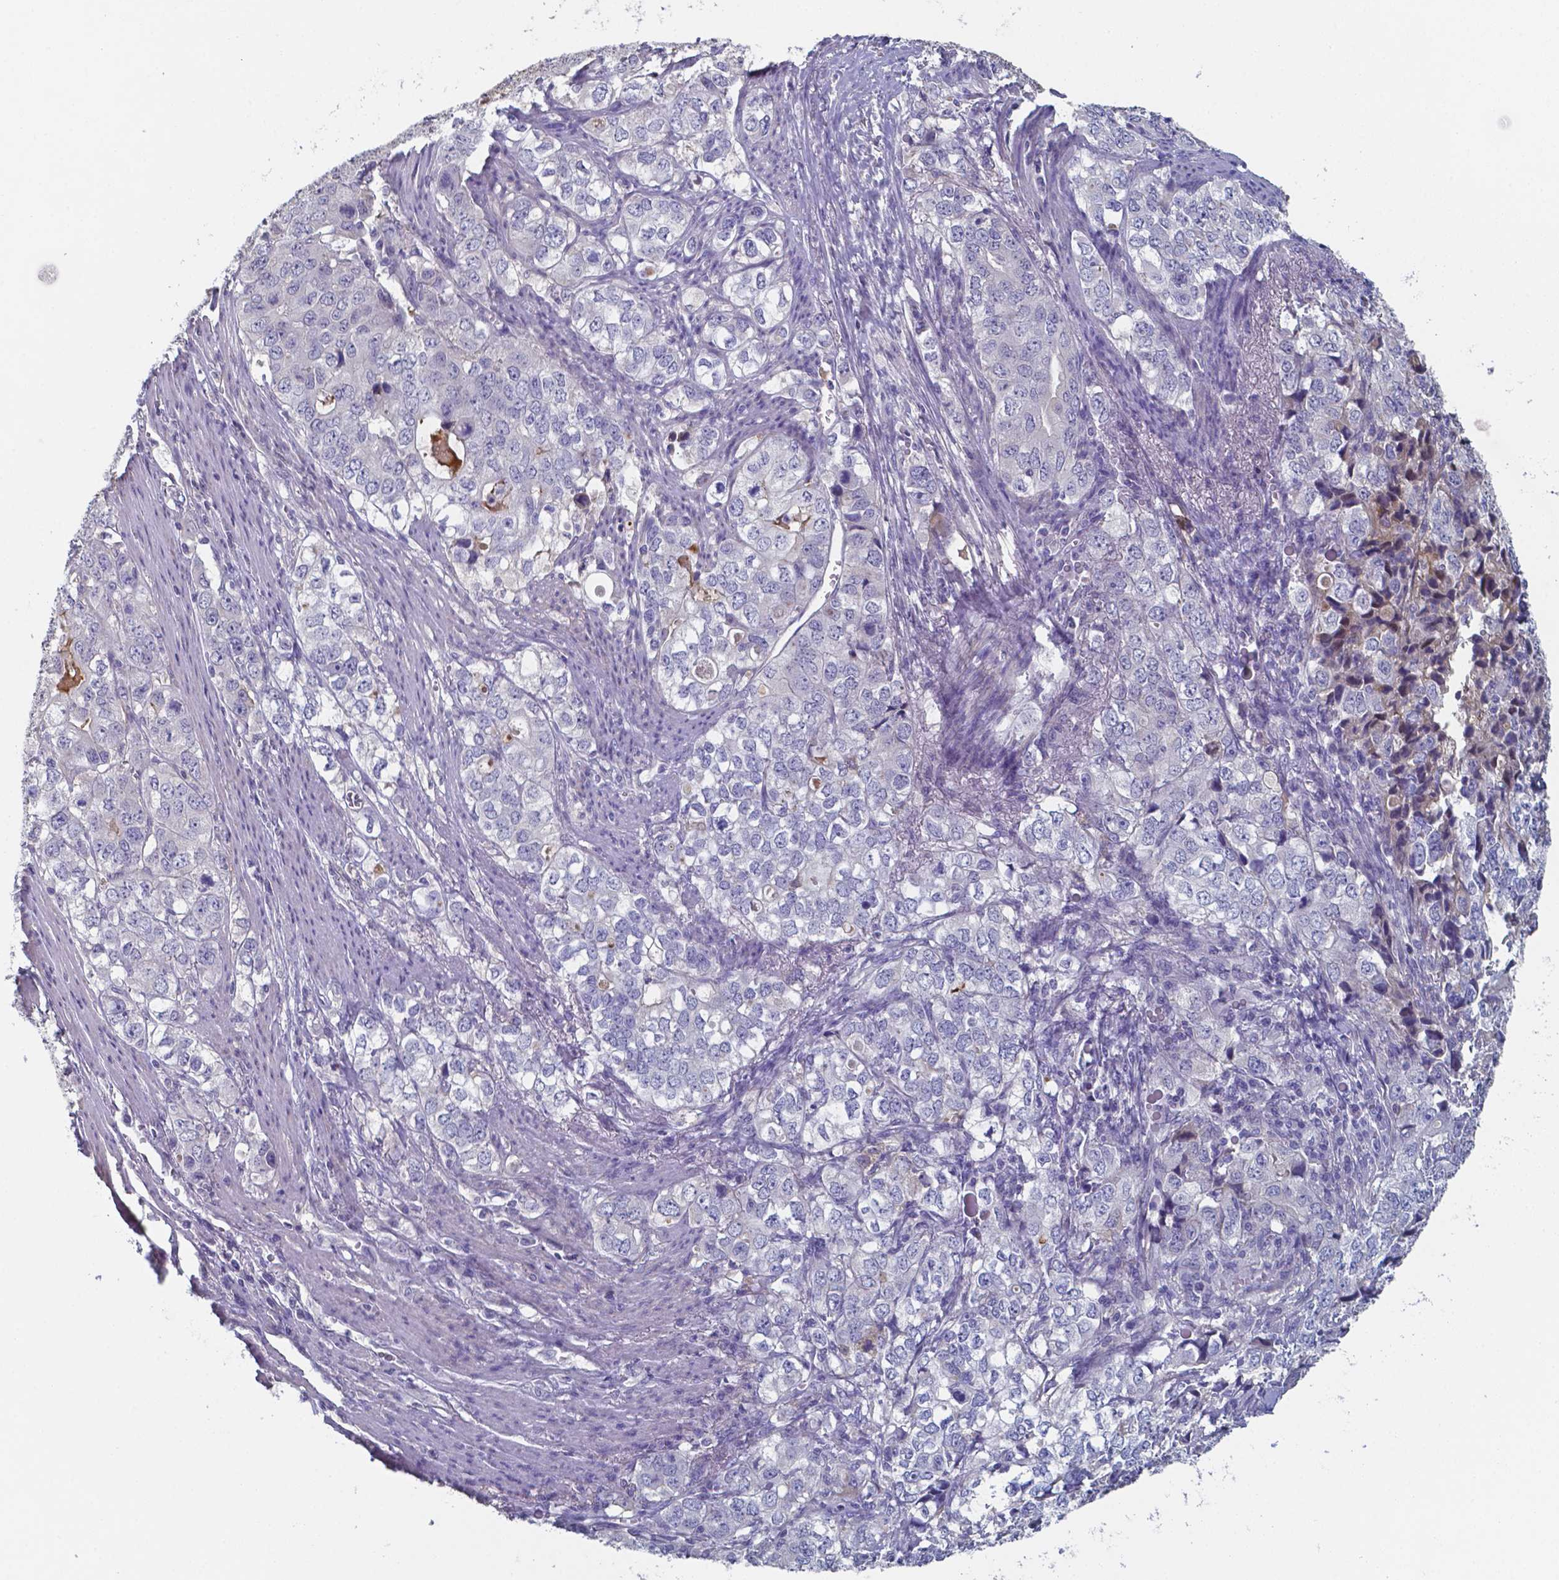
{"staining": {"intensity": "negative", "quantity": "none", "location": "none"}, "tissue": "stomach cancer", "cell_type": "Tumor cells", "image_type": "cancer", "snomed": [{"axis": "morphology", "description": "Adenocarcinoma, NOS"}, {"axis": "topography", "description": "Stomach, lower"}], "caption": "The photomicrograph exhibits no staining of tumor cells in stomach cancer (adenocarcinoma). The staining is performed using DAB (3,3'-diaminobenzidine) brown chromogen with nuclei counter-stained in using hematoxylin.", "gene": "BTBD17", "patient": {"sex": "female", "age": 72}}